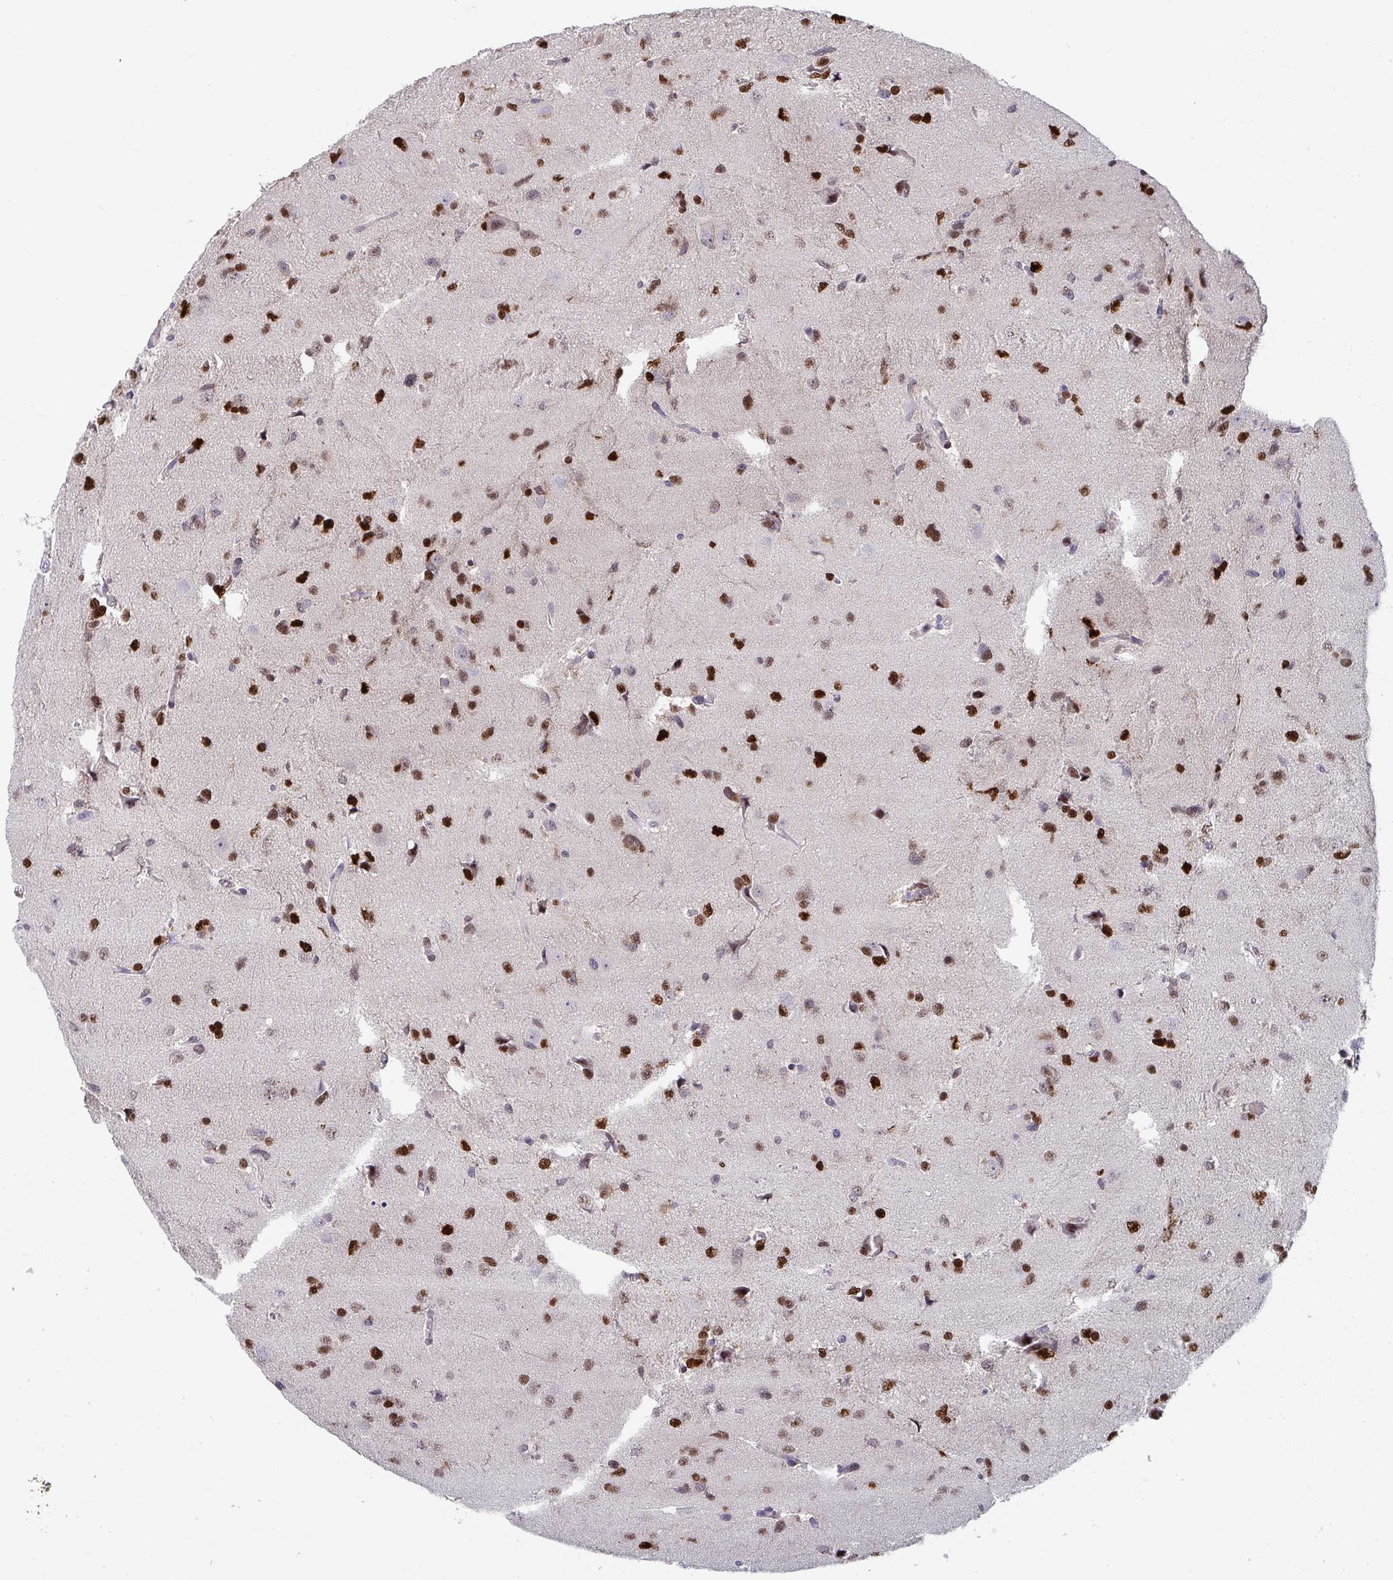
{"staining": {"intensity": "strong", "quantity": ">75%", "location": "nuclear"}, "tissue": "glioma", "cell_type": "Tumor cells", "image_type": "cancer", "snomed": [{"axis": "morphology", "description": "Glioma, malignant, Low grade"}, {"axis": "topography", "description": "Brain"}], "caption": "Brown immunohistochemical staining in human malignant low-grade glioma demonstrates strong nuclear expression in approximately >75% of tumor cells.", "gene": "JDP2", "patient": {"sex": "female", "age": 55}}